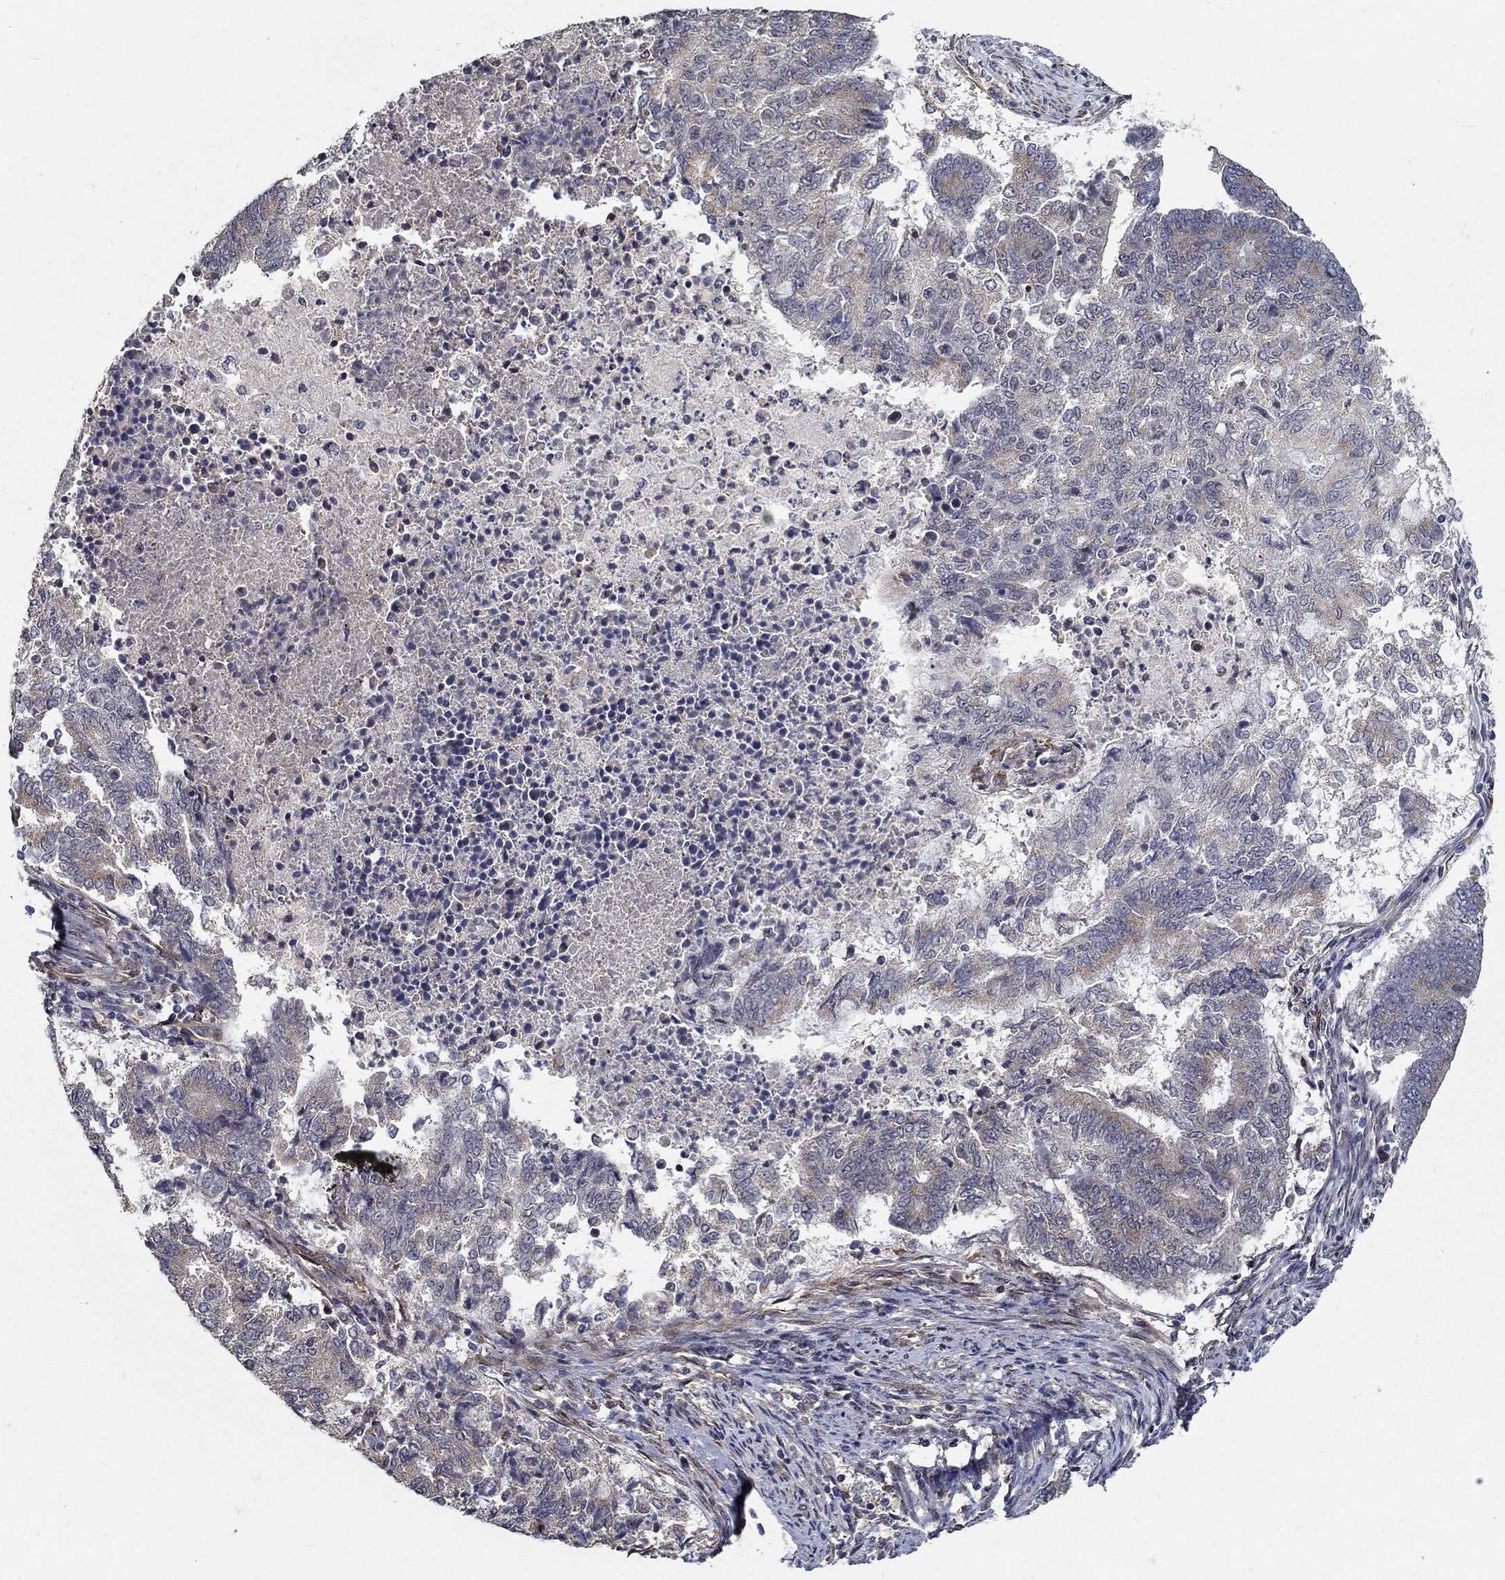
{"staining": {"intensity": "weak", "quantity": "25%-75%", "location": "cytoplasmic/membranous"}, "tissue": "endometrial cancer", "cell_type": "Tumor cells", "image_type": "cancer", "snomed": [{"axis": "morphology", "description": "Adenocarcinoma, NOS"}, {"axis": "topography", "description": "Endometrium"}], "caption": "Immunohistochemistry (IHC) image of human endometrial cancer stained for a protein (brown), which reveals low levels of weak cytoplasmic/membranous staining in about 25%-75% of tumor cells.", "gene": "ZNF594", "patient": {"sex": "female", "age": 65}}